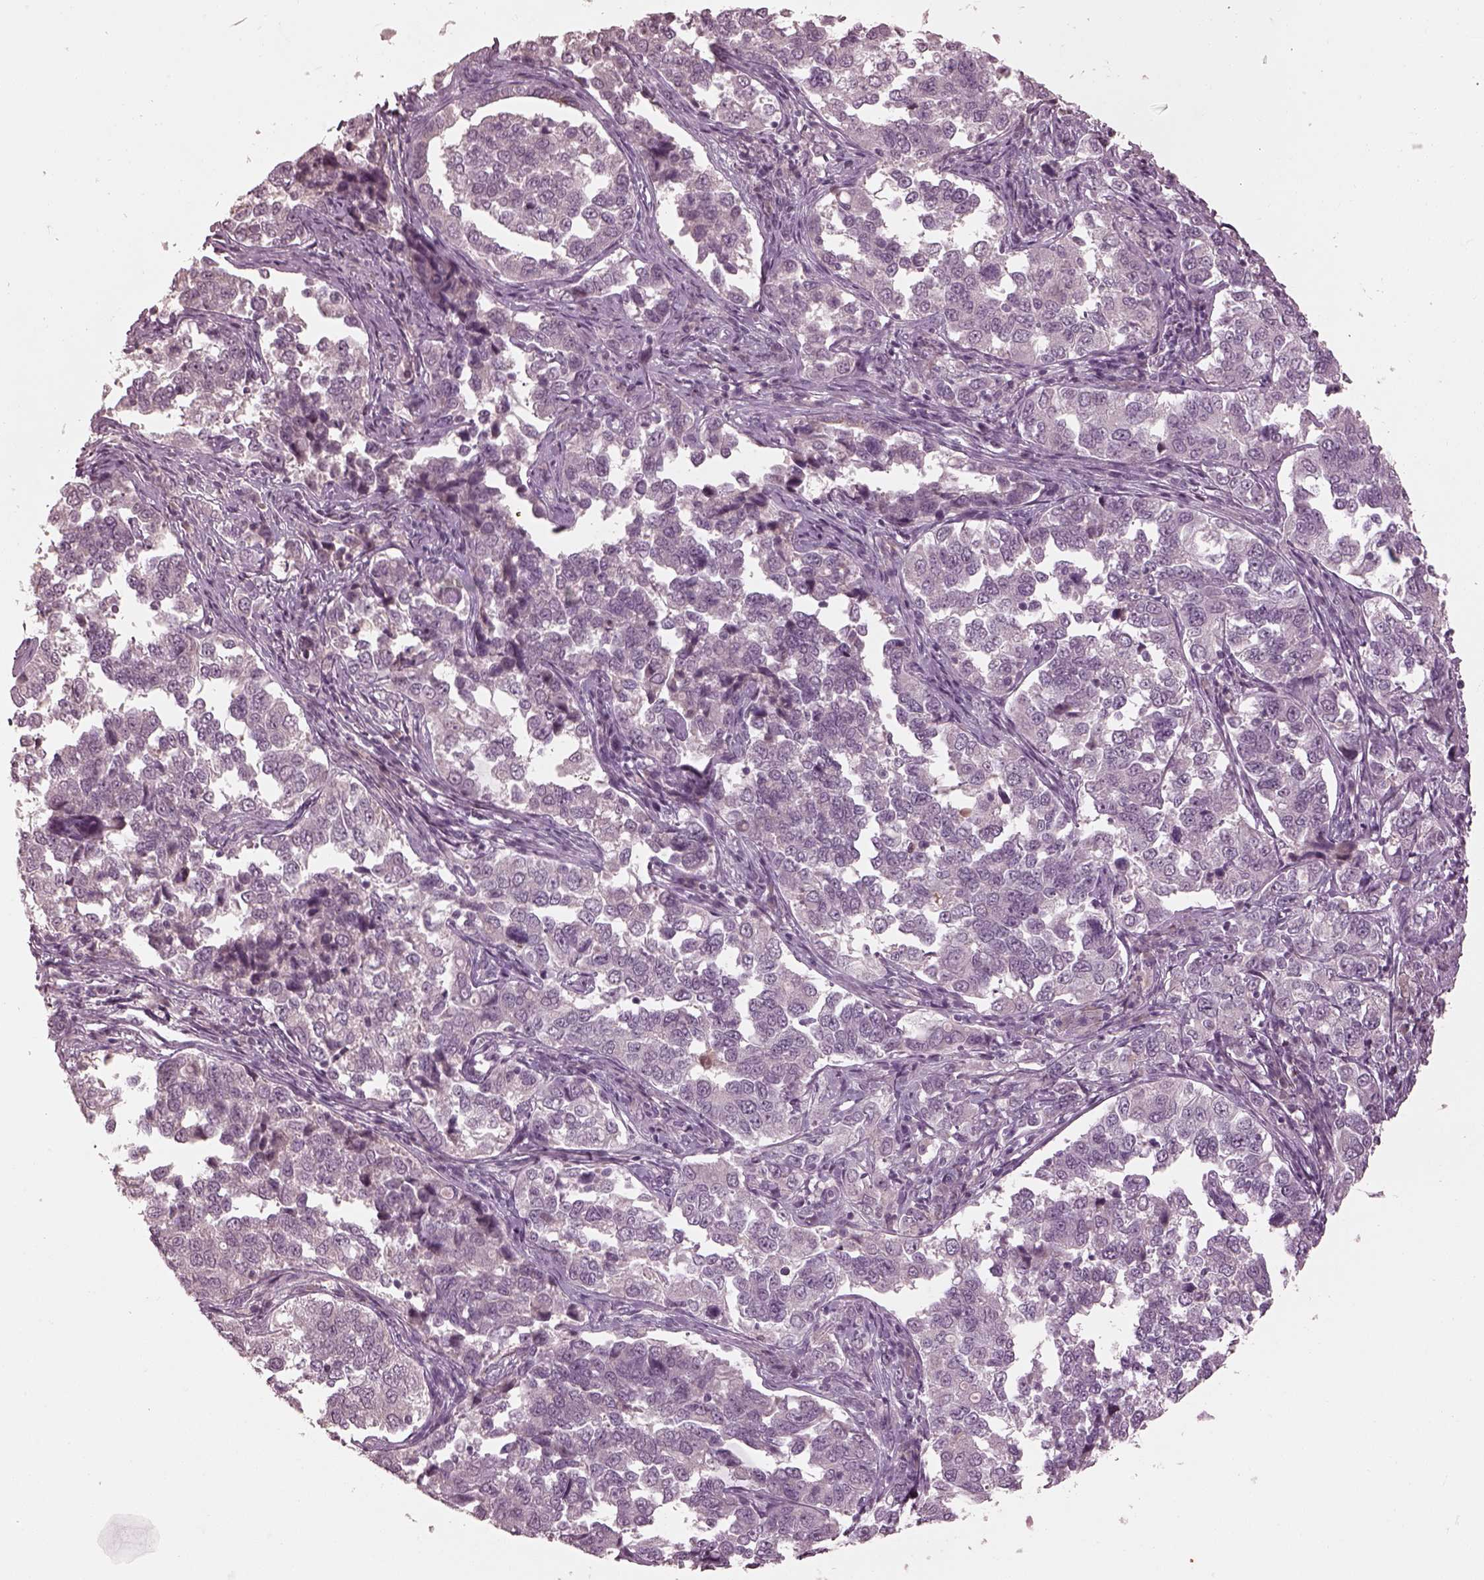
{"staining": {"intensity": "negative", "quantity": "none", "location": "none"}, "tissue": "endometrial cancer", "cell_type": "Tumor cells", "image_type": "cancer", "snomed": [{"axis": "morphology", "description": "Adenocarcinoma, NOS"}, {"axis": "topography", "description": "Endometrium"}], "caption": "An image of adenocarcinoma (endometrial) stained for a protein displays no brown staining in tumor cells. Nuclei are stained in blue.", "gene": "KCNA2", "patient": {"sex": "female", "age": 43}}